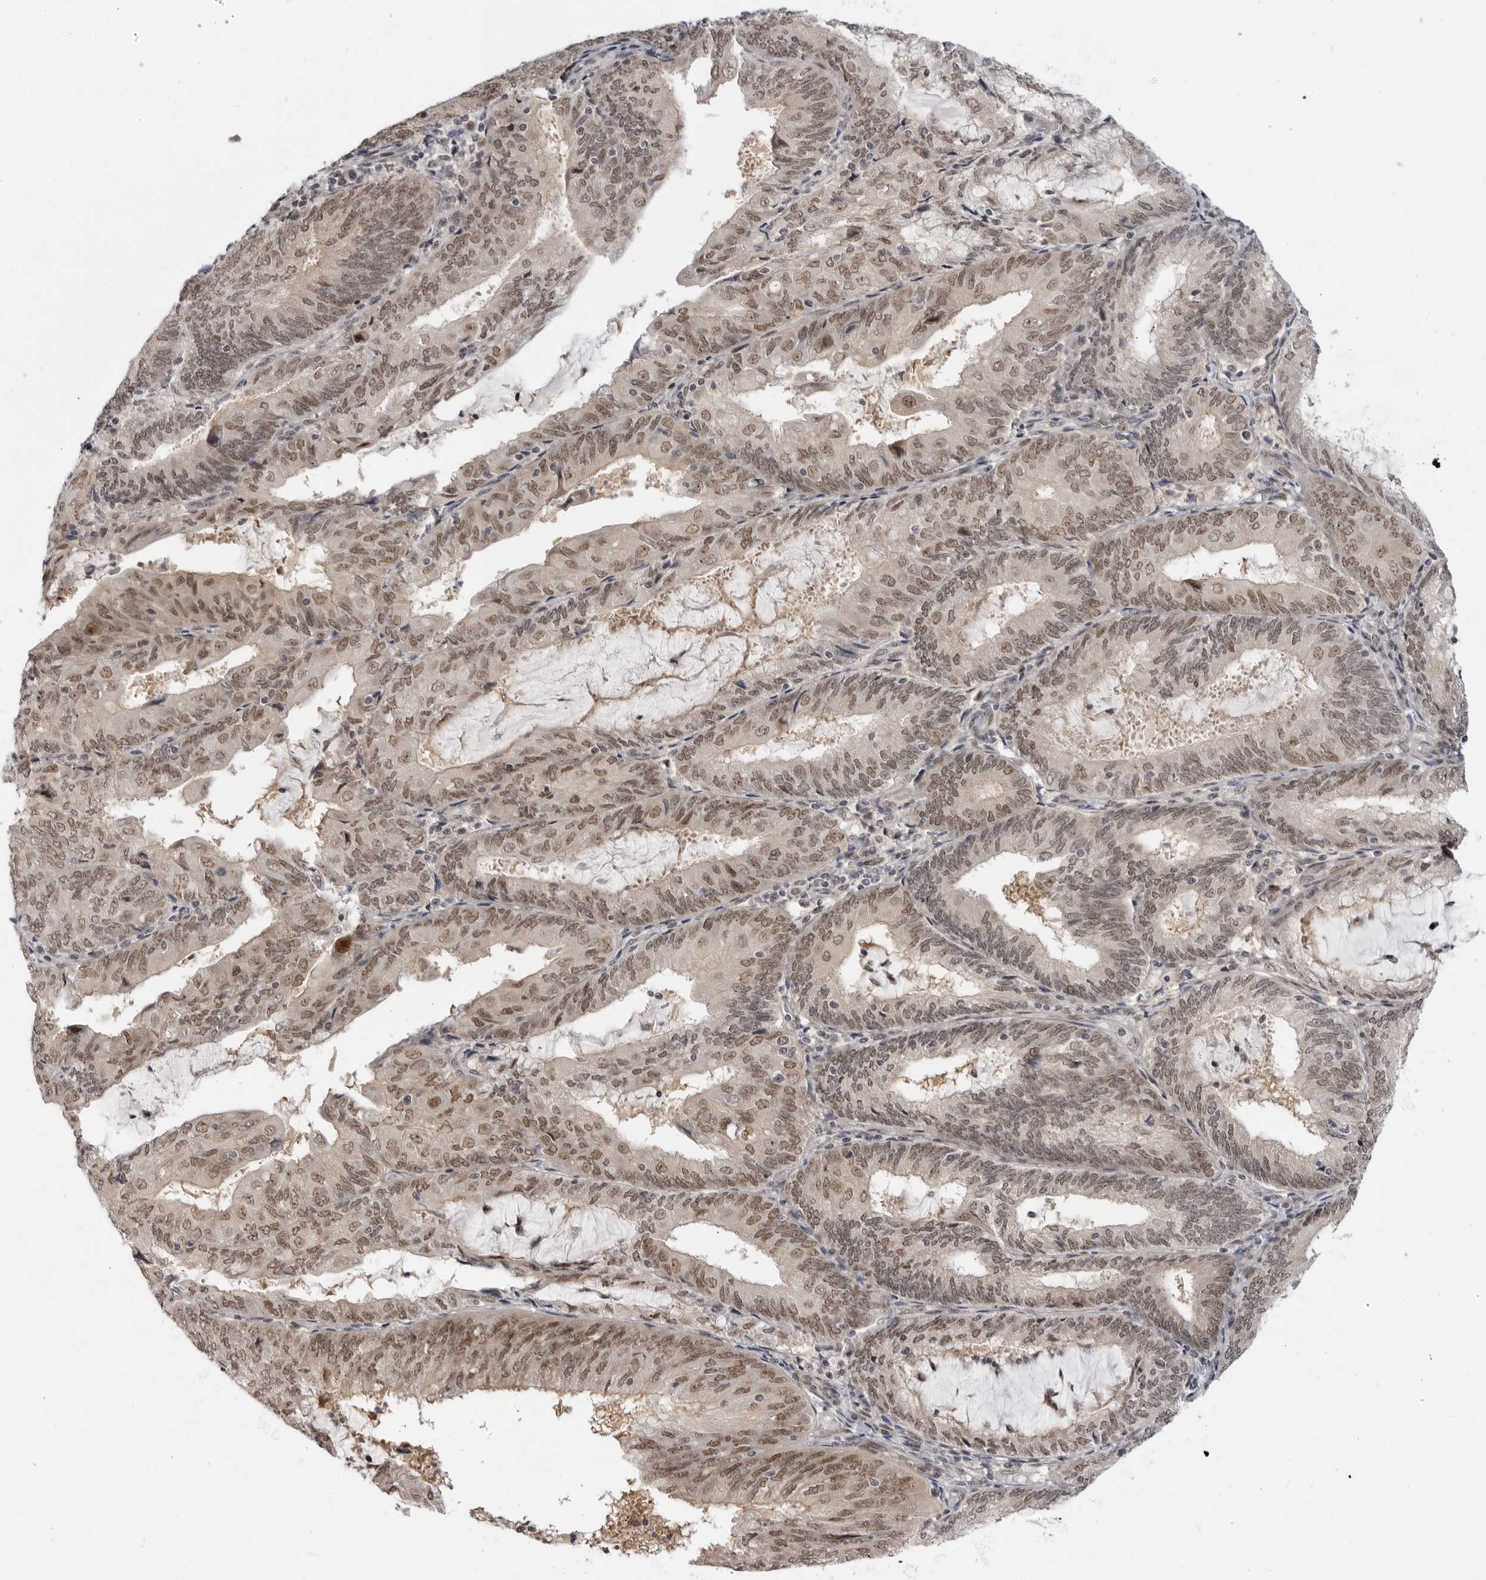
{"staining": {"intensity": "moderate", "quantity": ">75%", "location": "nuclear"}, "tissue": "endometrial cancer", "cell_type": "Tumor cells", "image_type": "cancer", "snomed": [{"axis": "morphology", "description": "Adenocarcinoma, NOS"}, {"axis": "topography", "description": "Endometrium"}], "caption": "Tumor cells show moderate nuclear expression in about >75% of cells in endometrial cancer (adenocarcinoma). Nuclei are stained in blue.", "gene": "ALPK2", "patient": {"sex": "female", "age": 81}}